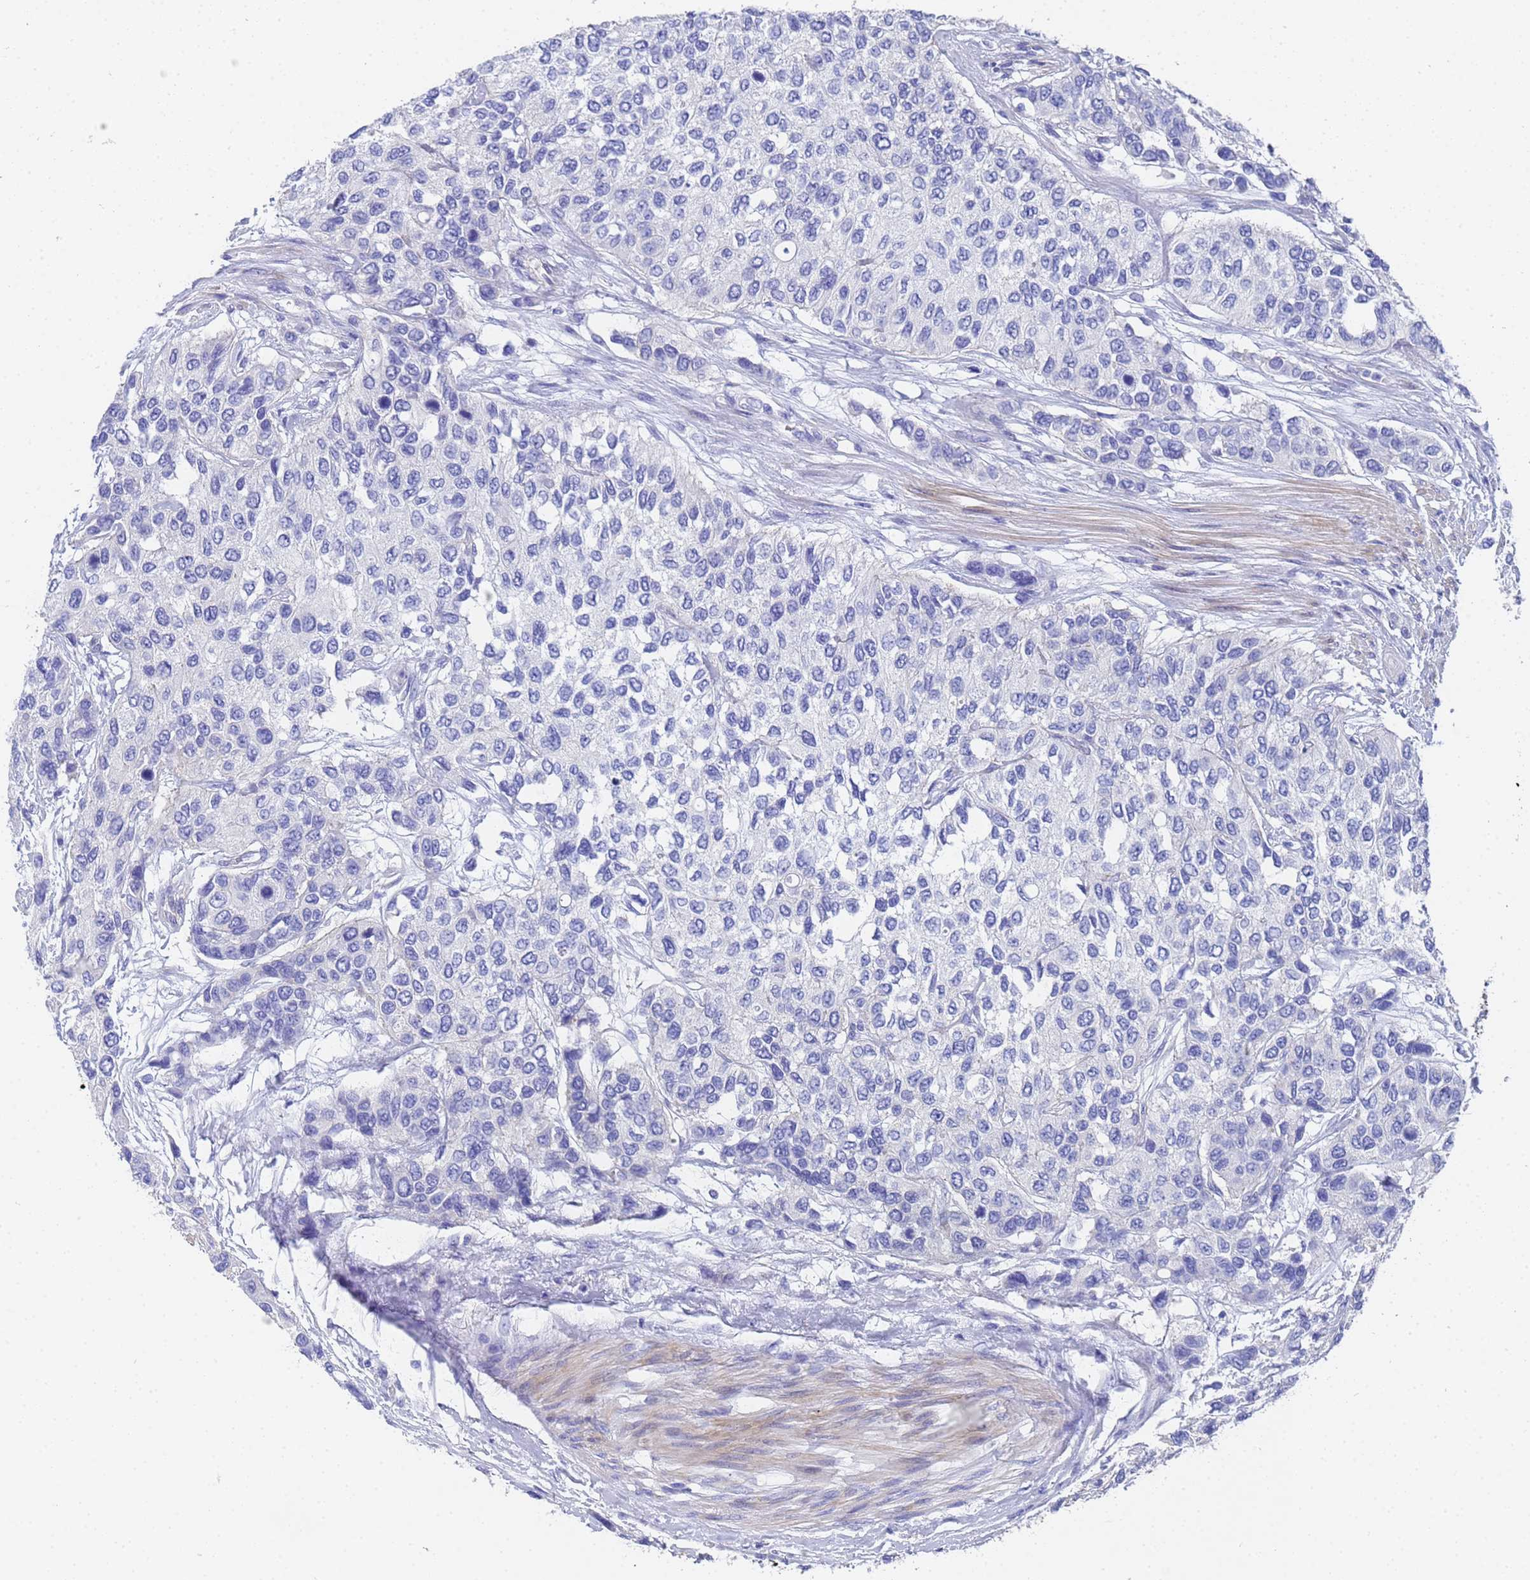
{"staining": {"intensity": "negative", "quantity": "none", "location": "none"}, "tissue": "urothelial cancer", "cell_type": "Tumor cells", "image_type": "cancer", "snomed": [{"axis": "morphology", "description": "Normal tissue, NOS"}, {"axis": "morphology", "description": "Urothelial carcinoma, High grade"}, {"axis": "topography", "description": "Vascular tissue"}, {"axis": "topography", "description": "Urinary bladder"}], "caption": "DAB immunohistochemical staining of high-grade urothelial carcinoma displays no significant positivity in tumor cells.", "gene": "TUBB1", "patient": {"sex": "female", "age": 56}}